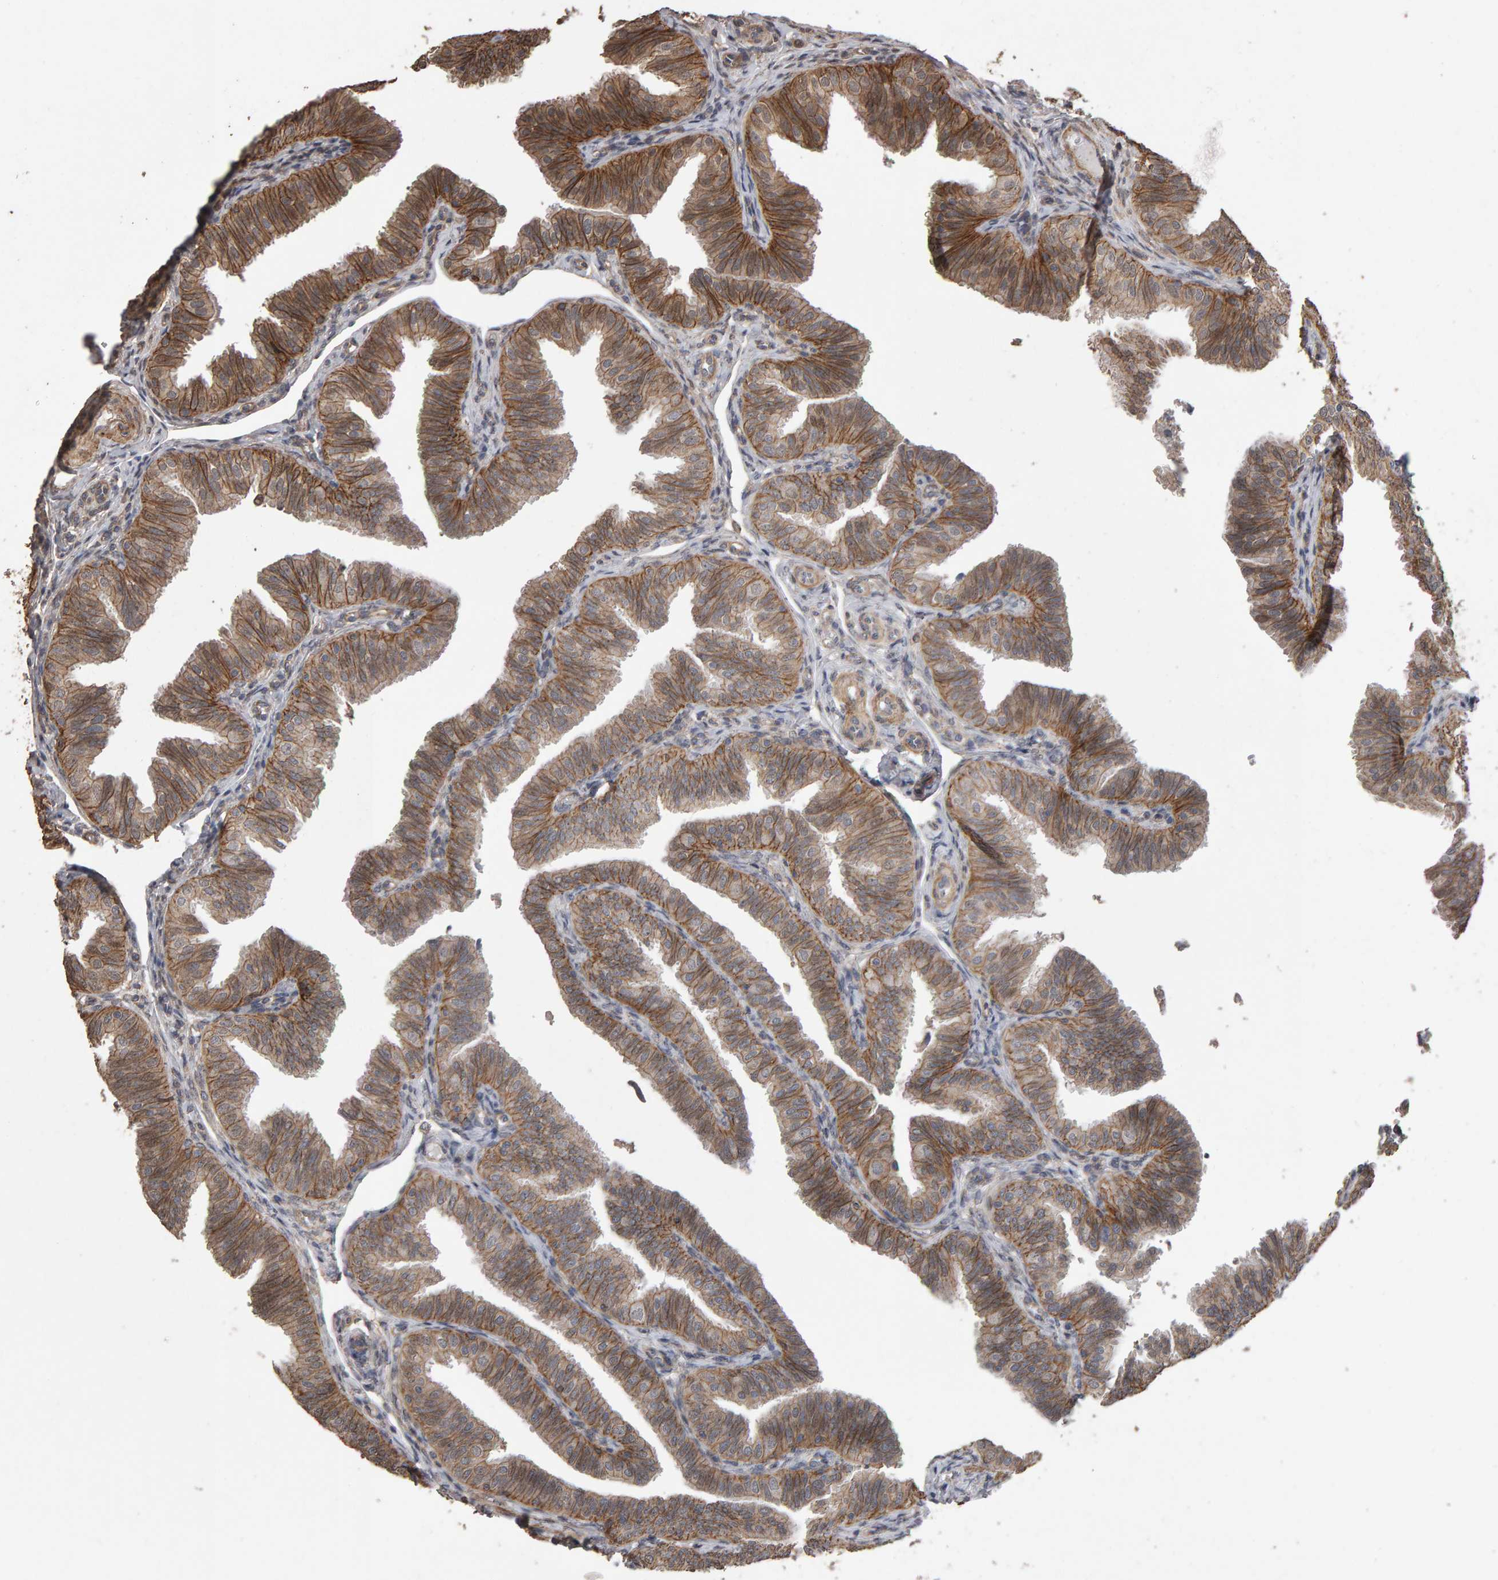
{"staining": {"intensity": "strong", "quantity": ">75%", "location": "cytoplasmic/membranous"}, "tissue": "fallopian tube", "cell_type": "Glandular cells", "image_type": "normal", "snomed": [{"axis": "morphology", "description": "Normal tissue, NOS"}, {"axis": "topography", "description": "Fallopian tube"}], "caption": "Protein staining of benign fallopian tube reveals strong cytoplasmic/membranous positivity in about >75% of glandular cells. (DAB (3,3'-diaminobenzidine) = brown stain, brightfield microscopy at high magnification).", "gene": "SCRIB", "patient": {"sex": "female", "age": 35}}